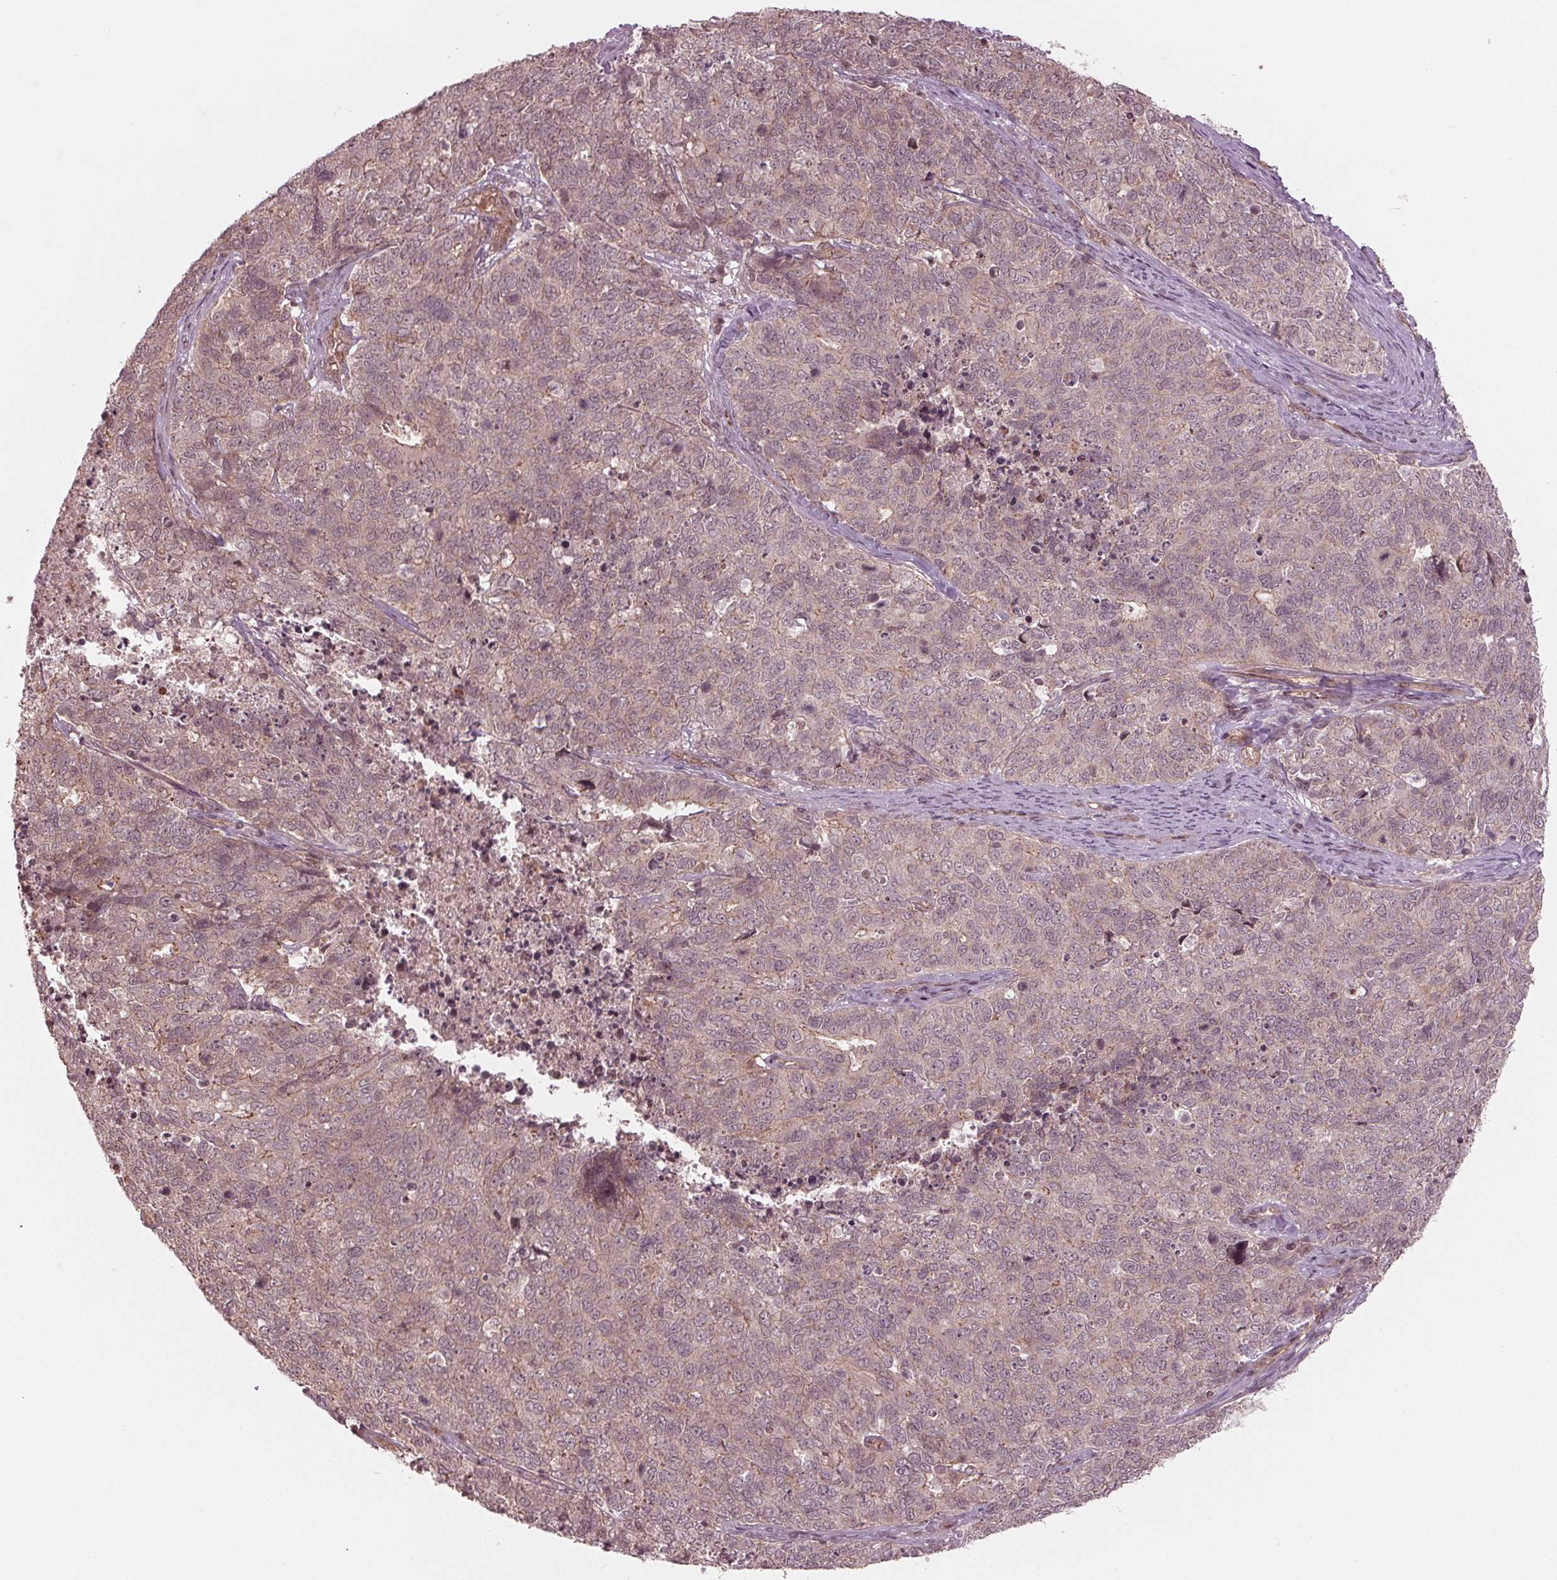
{"staining": {"intensity": "weak", "quantity": "<25%", "location": "cytoplasmic/membranous"}, "tissue": "cervical cancer", "cell_type": "Tumor cells", "image_type": "cancer", "snomed": [{"axis": "morphology", "description": "Adenocarcinoma, NOS"}, {"axis": "topography", "description": "Cervix"}], "caption": "Protein analysis of cervical cancer reveals no significant staining in tumor cells. (DAB immunohistochemistry, high magnification).", "gene": "BTBD1", "patient": {"sex": "female", "age": 63}}